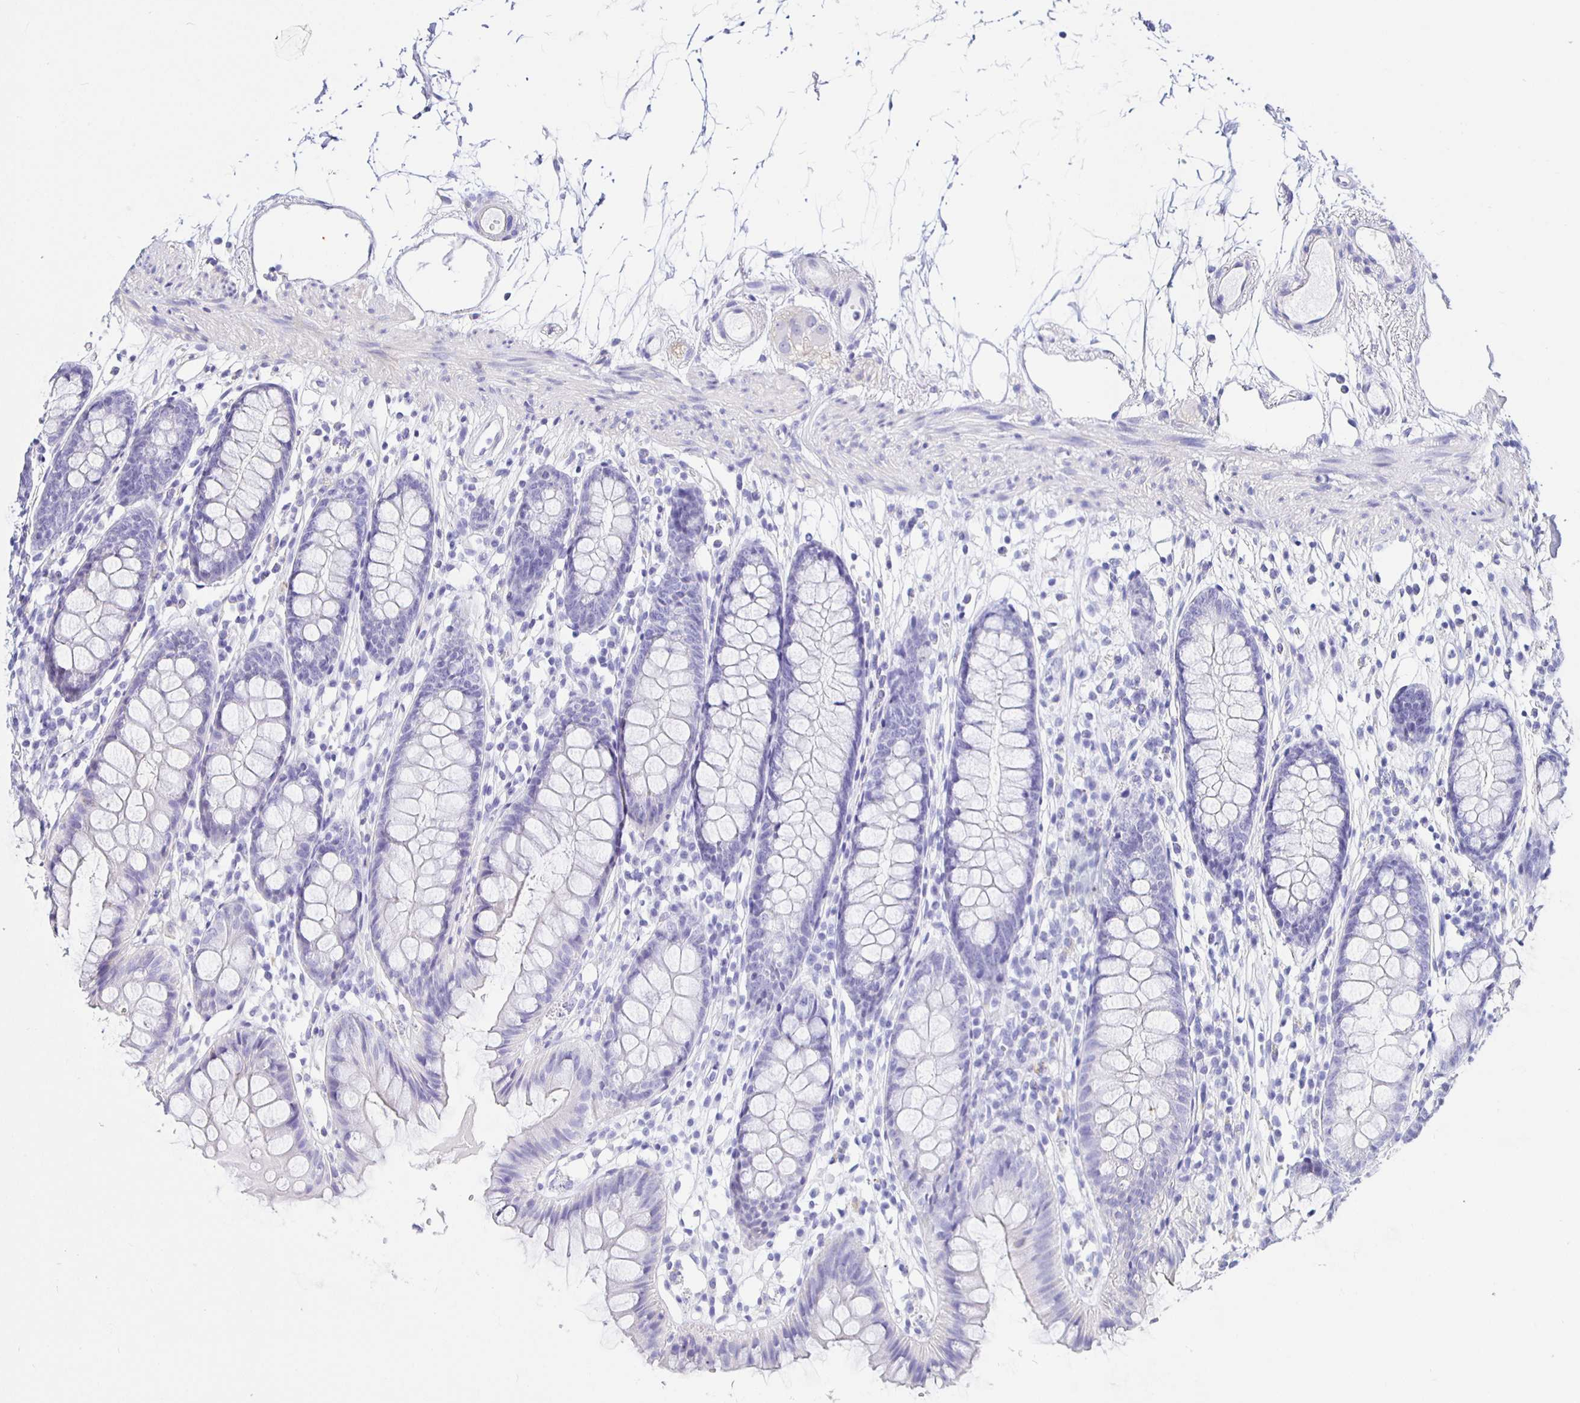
{"staining": {"intensity": "negative", "quantity": "none", "location": "none"}, "tissue": "colon", "cell_type": "Endothelial cells", "image_type": "normal", "snomed": [{"axis": "morphology", "description": "Normal tissue, NOS"}, {"axis": "topography", "description": "Colon"}], "caption": "Histopathology image shows no significant protein staining in endothelial cells of benign colon.", "gene": "HSPA4L", "patient": {"sex": "female", "age": 84}}